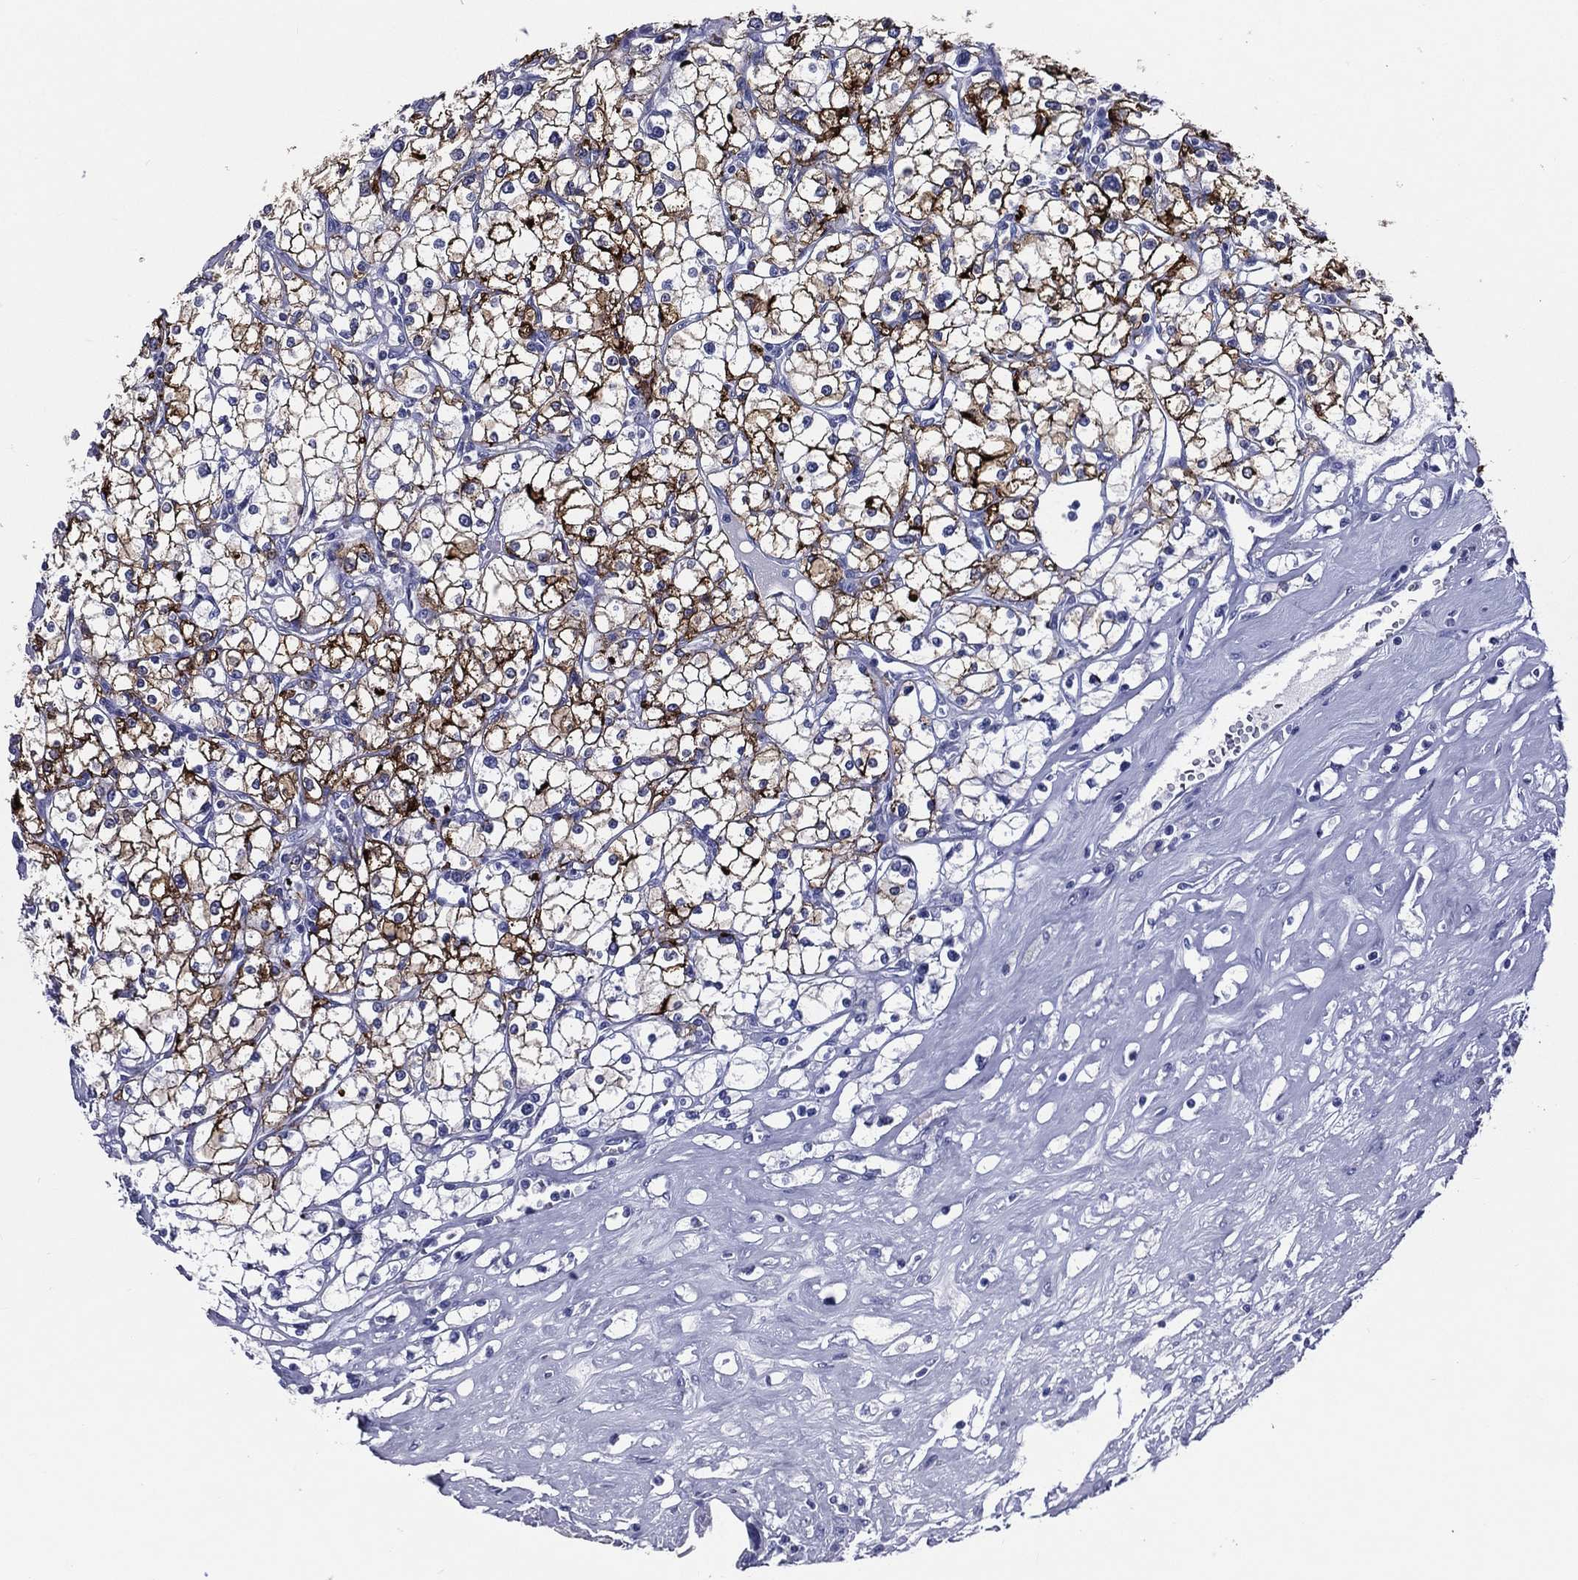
{"staining": {"intensity": "strong", "quantity": "25%-75%", "location": "cytoplasmic/membranous"}, "tissue": "renal cancer", "cell_type": "Tumor cells", "image_type": "cancer", "snomed": [{"axis": "morphology", "description": "Adenocarcinoma, NOS"}, {"axis": "topography", "description": "Kidney"}], "caption": "IHC micrograph of human renal cancer (adenocarcinoma) stained for a protein (brown), which reveals high levels of strong cytoplasmic/membranous staining in about 25%-75% of tumor cells.", "gene": "ACE2", "patient": {"sex": "male", "age": 67}}